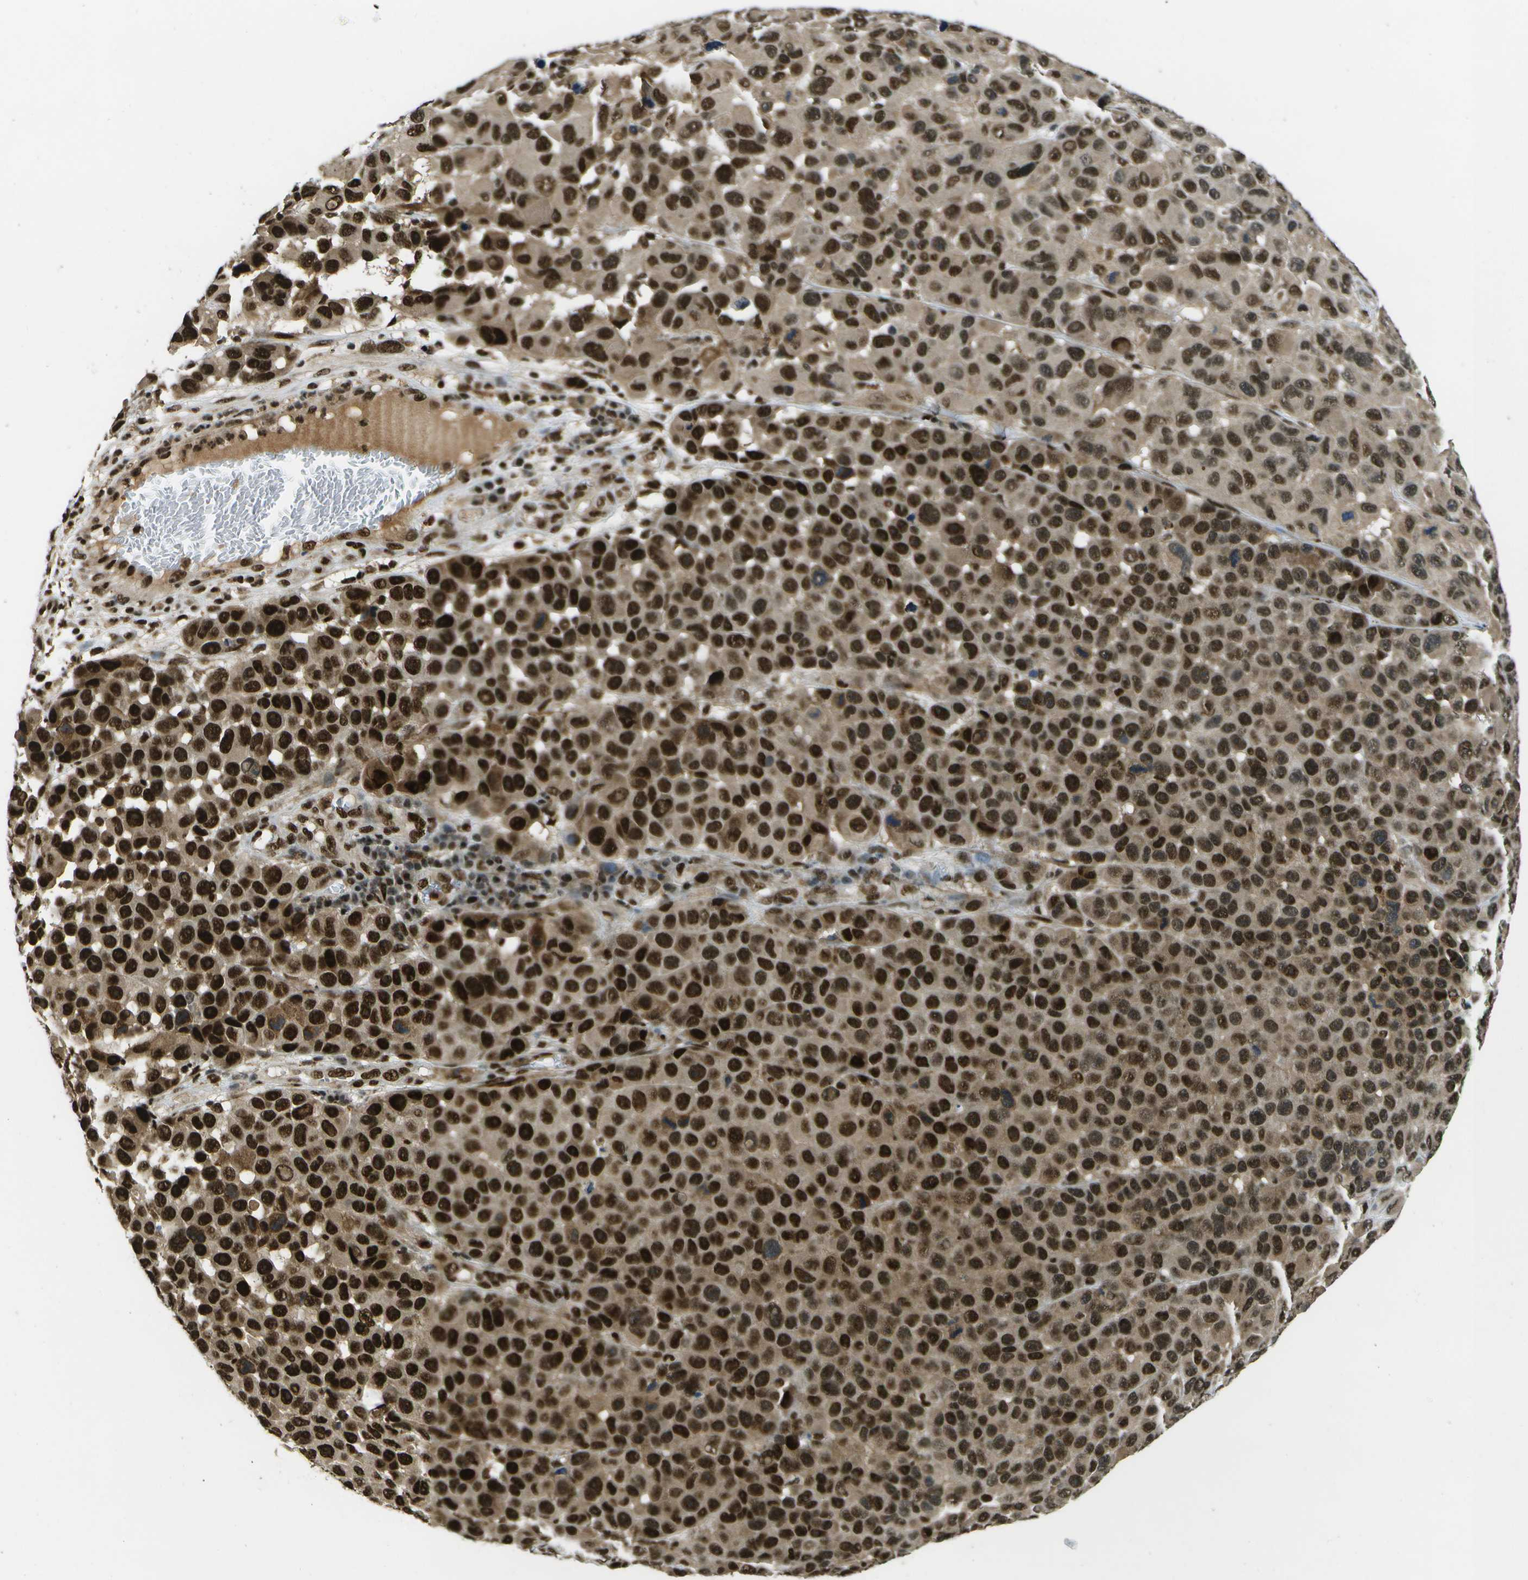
{"staining": {"intensity": "strong", "quantity": ">75%", "location": "cytoplasmic/membranous,nuclear"}, "tissue": "melanoma", "cell_type": "Tumor cells", "image_type": "cancer", "snomed": [{"axis": "morphology", "description": "Malignant melanoma, NOS"}, {"axis": "topography", "description": "Skin"}], "caption": "DAB immunohistochemical staining of malignant melanoma demonstrates strong cytoplasmic/membranous and nuclear protein staining in approximately >75% of tumor cells.", "gene": "GANC", "patient": {"sex": "male", "age": 53}}